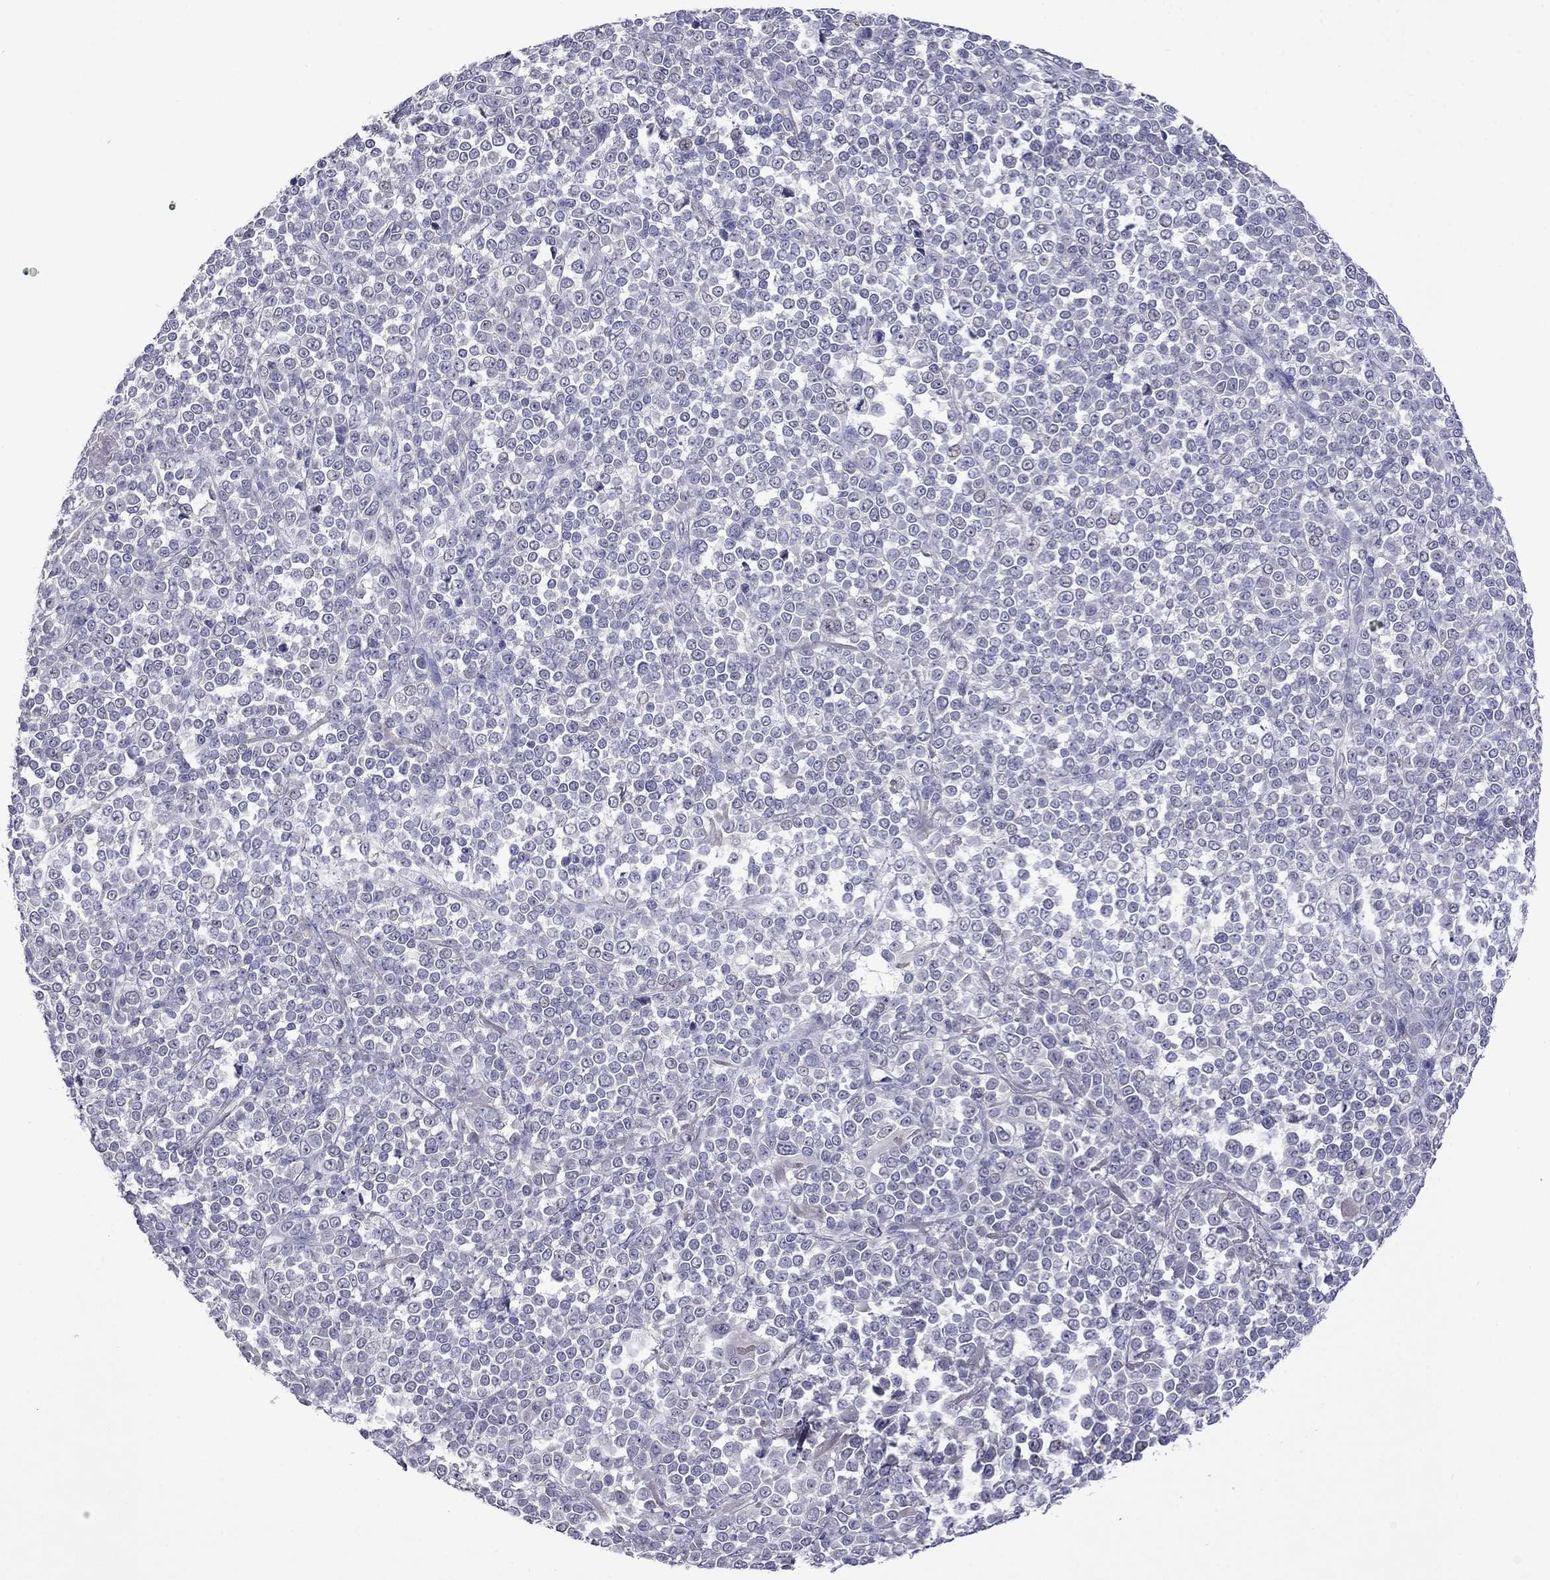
{"staining": {"intensity": "negative", "quantity": "none", "location": "none"}, "tissue": "melanoma", "cell_type": "Tumor cells", "image_type": "cancer", "snomed": [{"axis": "morphology", "description": "Malignant melanoma, NOS"}, {"axis": "topography", "description": "Skin"}], "caption": "A photomicrograph of human malignant melanoma is negative for staining in tumor cells.", "gene": "STAR", "patient": {"sex": "female", "age": 95}}